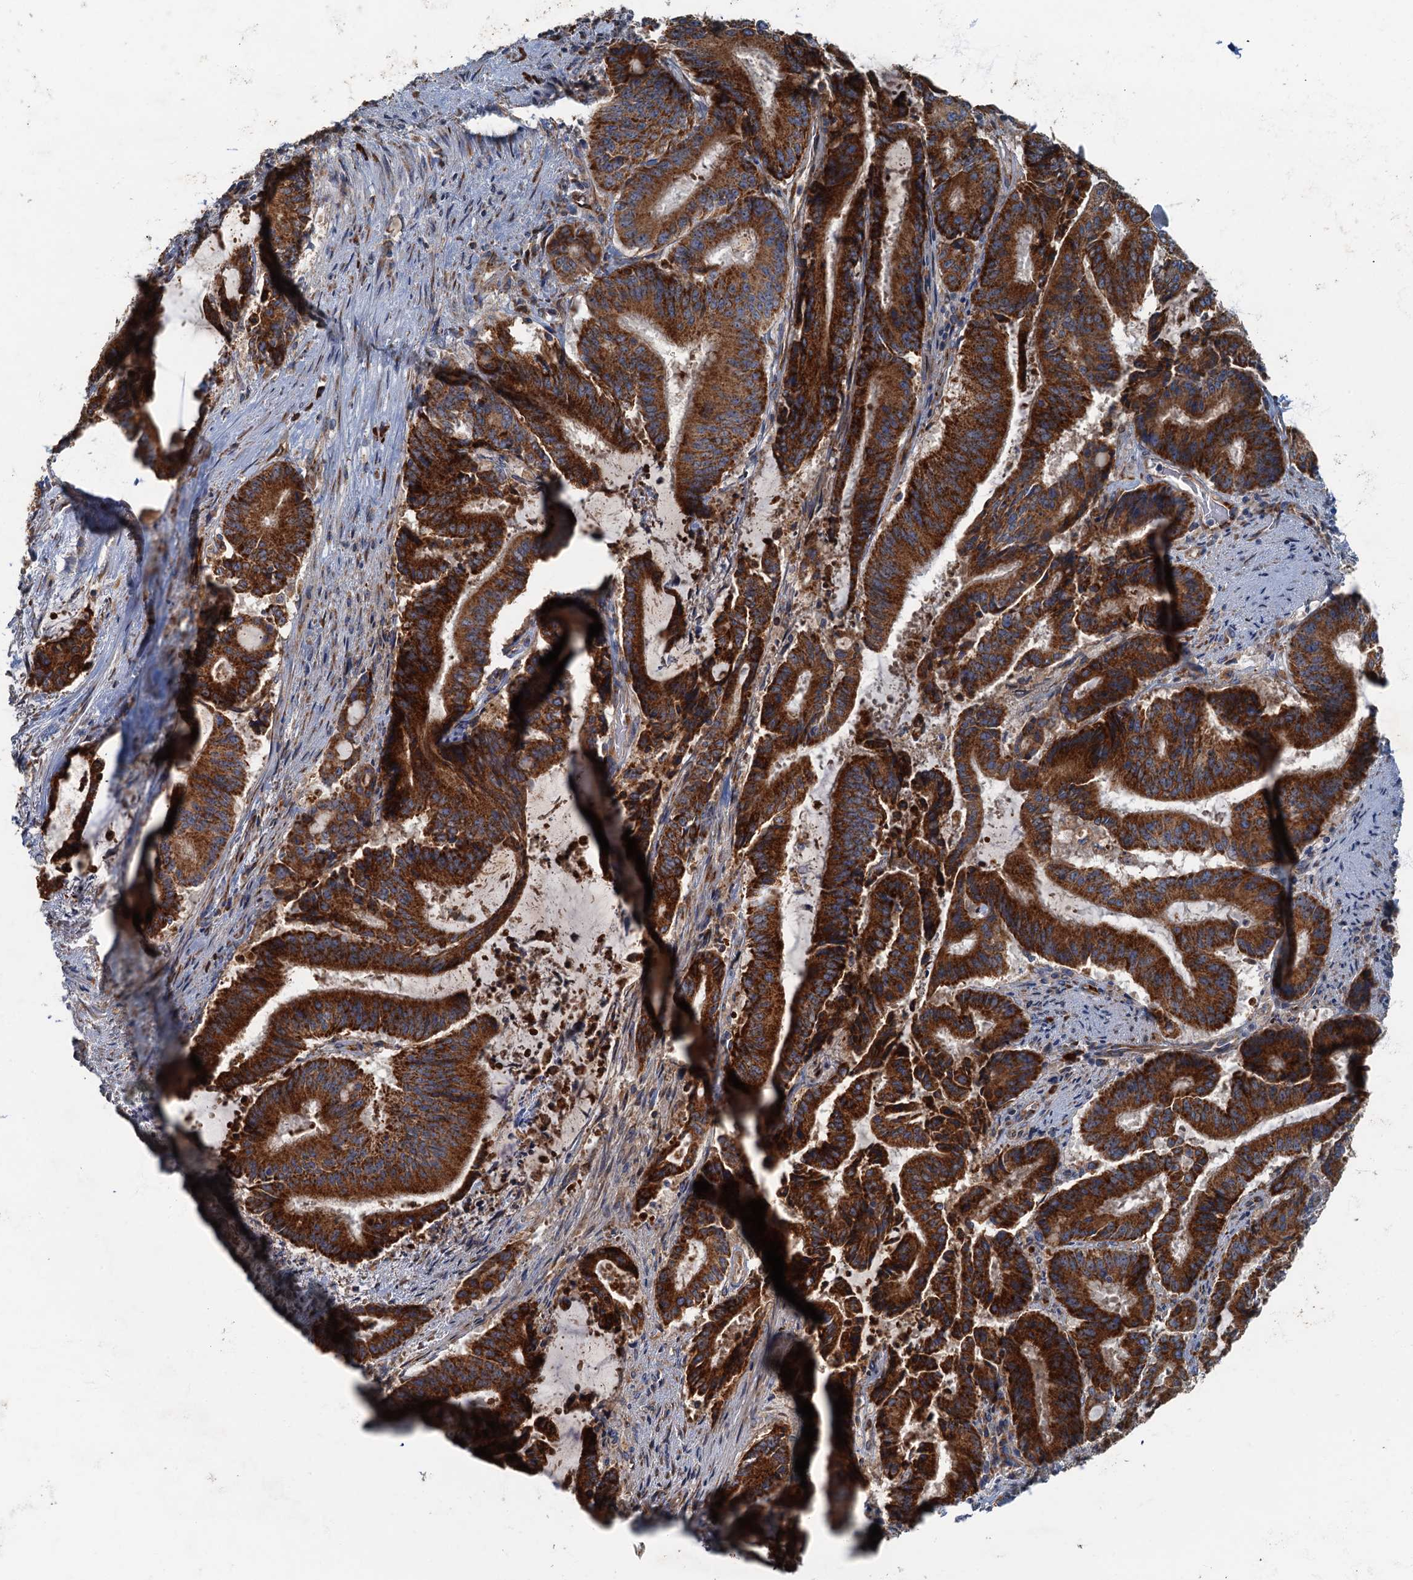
{"staining": {"intensity": "strong", "quantity": ">75%", "location": "cytoplasmic/membranous"}, "tissue": "liver cancer", "cell_type": "Tumor cells", "image_type": "cancer", "snomed": [{"axis": "morphology", "description": "Normal tissue, NOS"}, {"axis": "morphology", "description": "Cholangiocarcinoma"}, {"axis": "topography", "description": "Liver"}, {"axis": "topography", "description": "Peripheral nerve tissue"}], "caption": "Human liver cancer (cholangiocarcinoma) stained with a brown dye displays strong cytoplasmic/membranous positive expression in approximately >75% of tumor cells.", "gene": "SPDYC", "patient": {"sex": "female", "age": 73}}